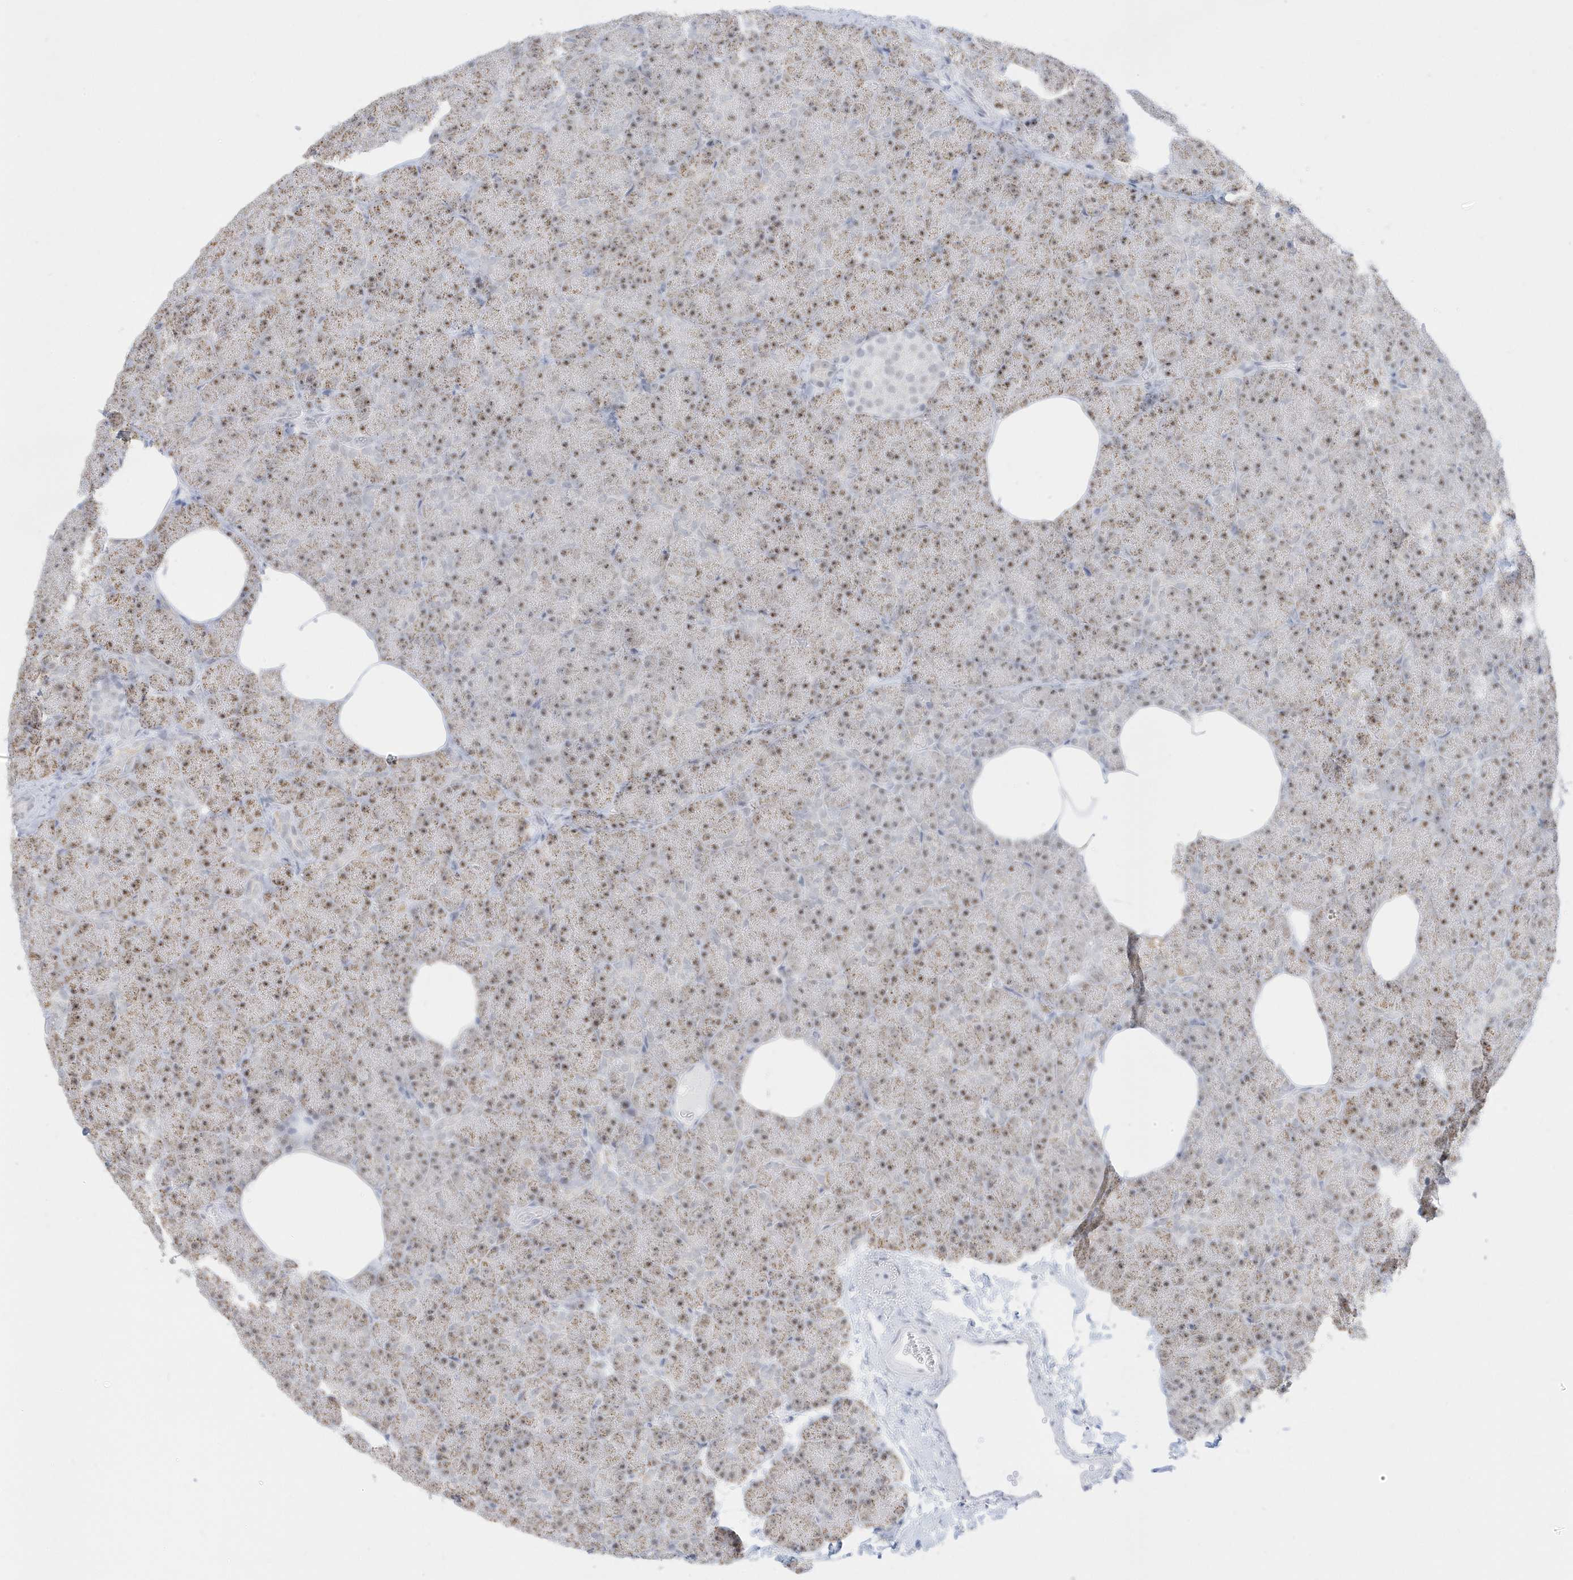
{"staining": {"intensity": "moderate", "quantity": ">75%", "location": "nuclear"}, "tissue": "pancreas", "cell_type": "Exocrine glandular cells", "image_type": "normal", "snomed": [{"axis": "morphology", "description": "Normal tissue, NOS"}, {"axis": "morphology", "description": "Carcinoid, malignant, NOS"}, {"axis": "topography", "description": "Pancreas"}], "caption": "This is a photomicrograph of immunohistochemistry staining of normal pancreas, which shows moderate staining in the nuclear of exocrine glandular cells.", "gene": "PLEKHN1", "patient": {"sex": "female", "age": 35}}